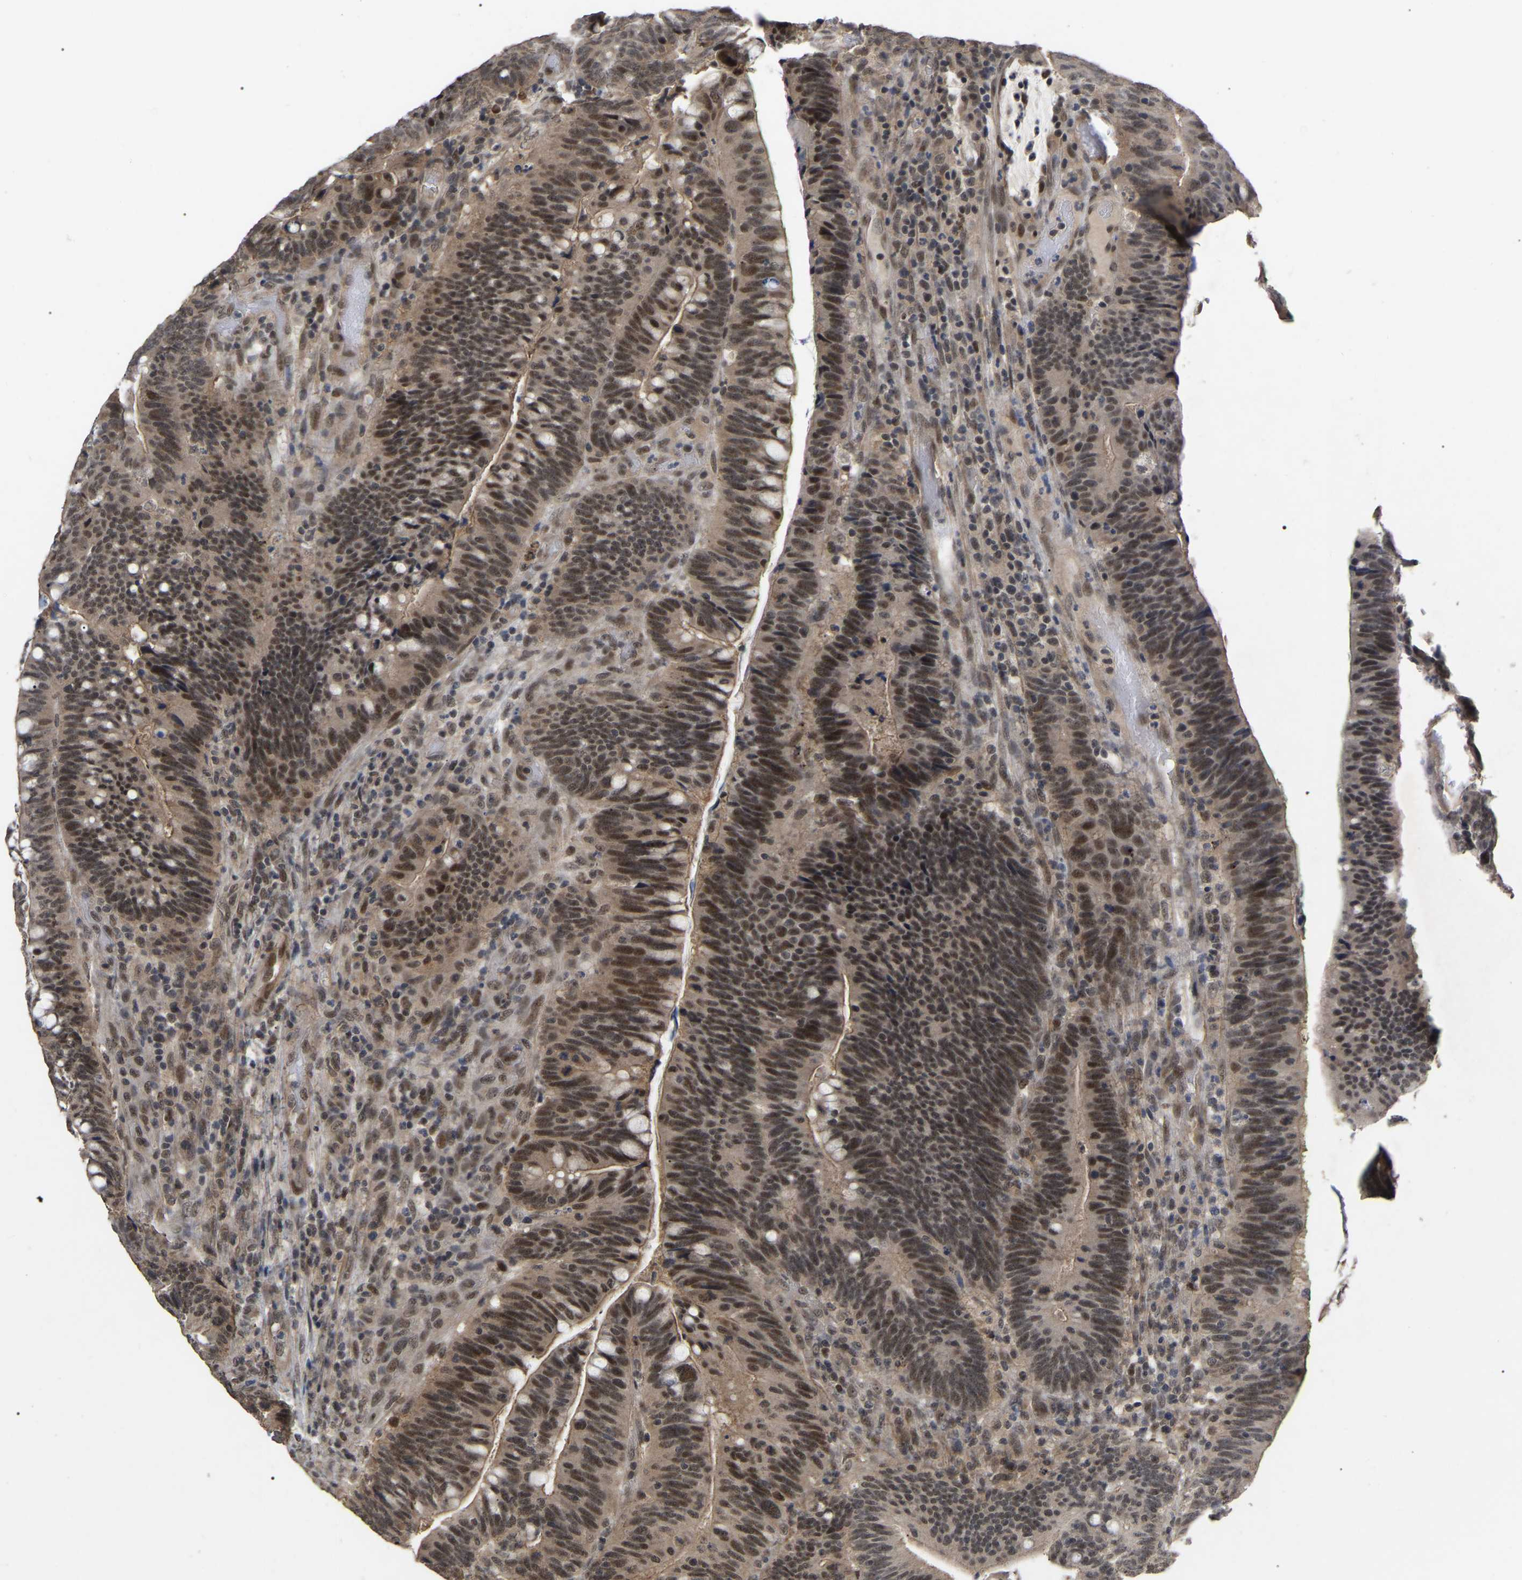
{"staining": {"intensity": "moderate", "quantity": ">75%", "location": "nuclear"}, "tissue": "colorectal cancer", "cell_type": "Tumor cells", "image_type": "cancer", "snomed": [{"axis": "morphology", "description": "Normal tissue, NOS"}, {"axis": "morphology", "description": "Adenocarcinoma, NOS"}, {"axis": "topography", "description": "Colon"}], "caption": "DAB (3,3'-diaminobenzidine) immunohistochemical staining of human colorectal adenocarcinoma demonstrates moderate nuclear protein staining in approximately >75% of tumor cells. The staining was performed using DAB, with brown indicating positive protein expression. Nuclei are stained blue with hematoxylin.", "gene": "JAZF1", "patient": {"sex": "female", "age": 66}}